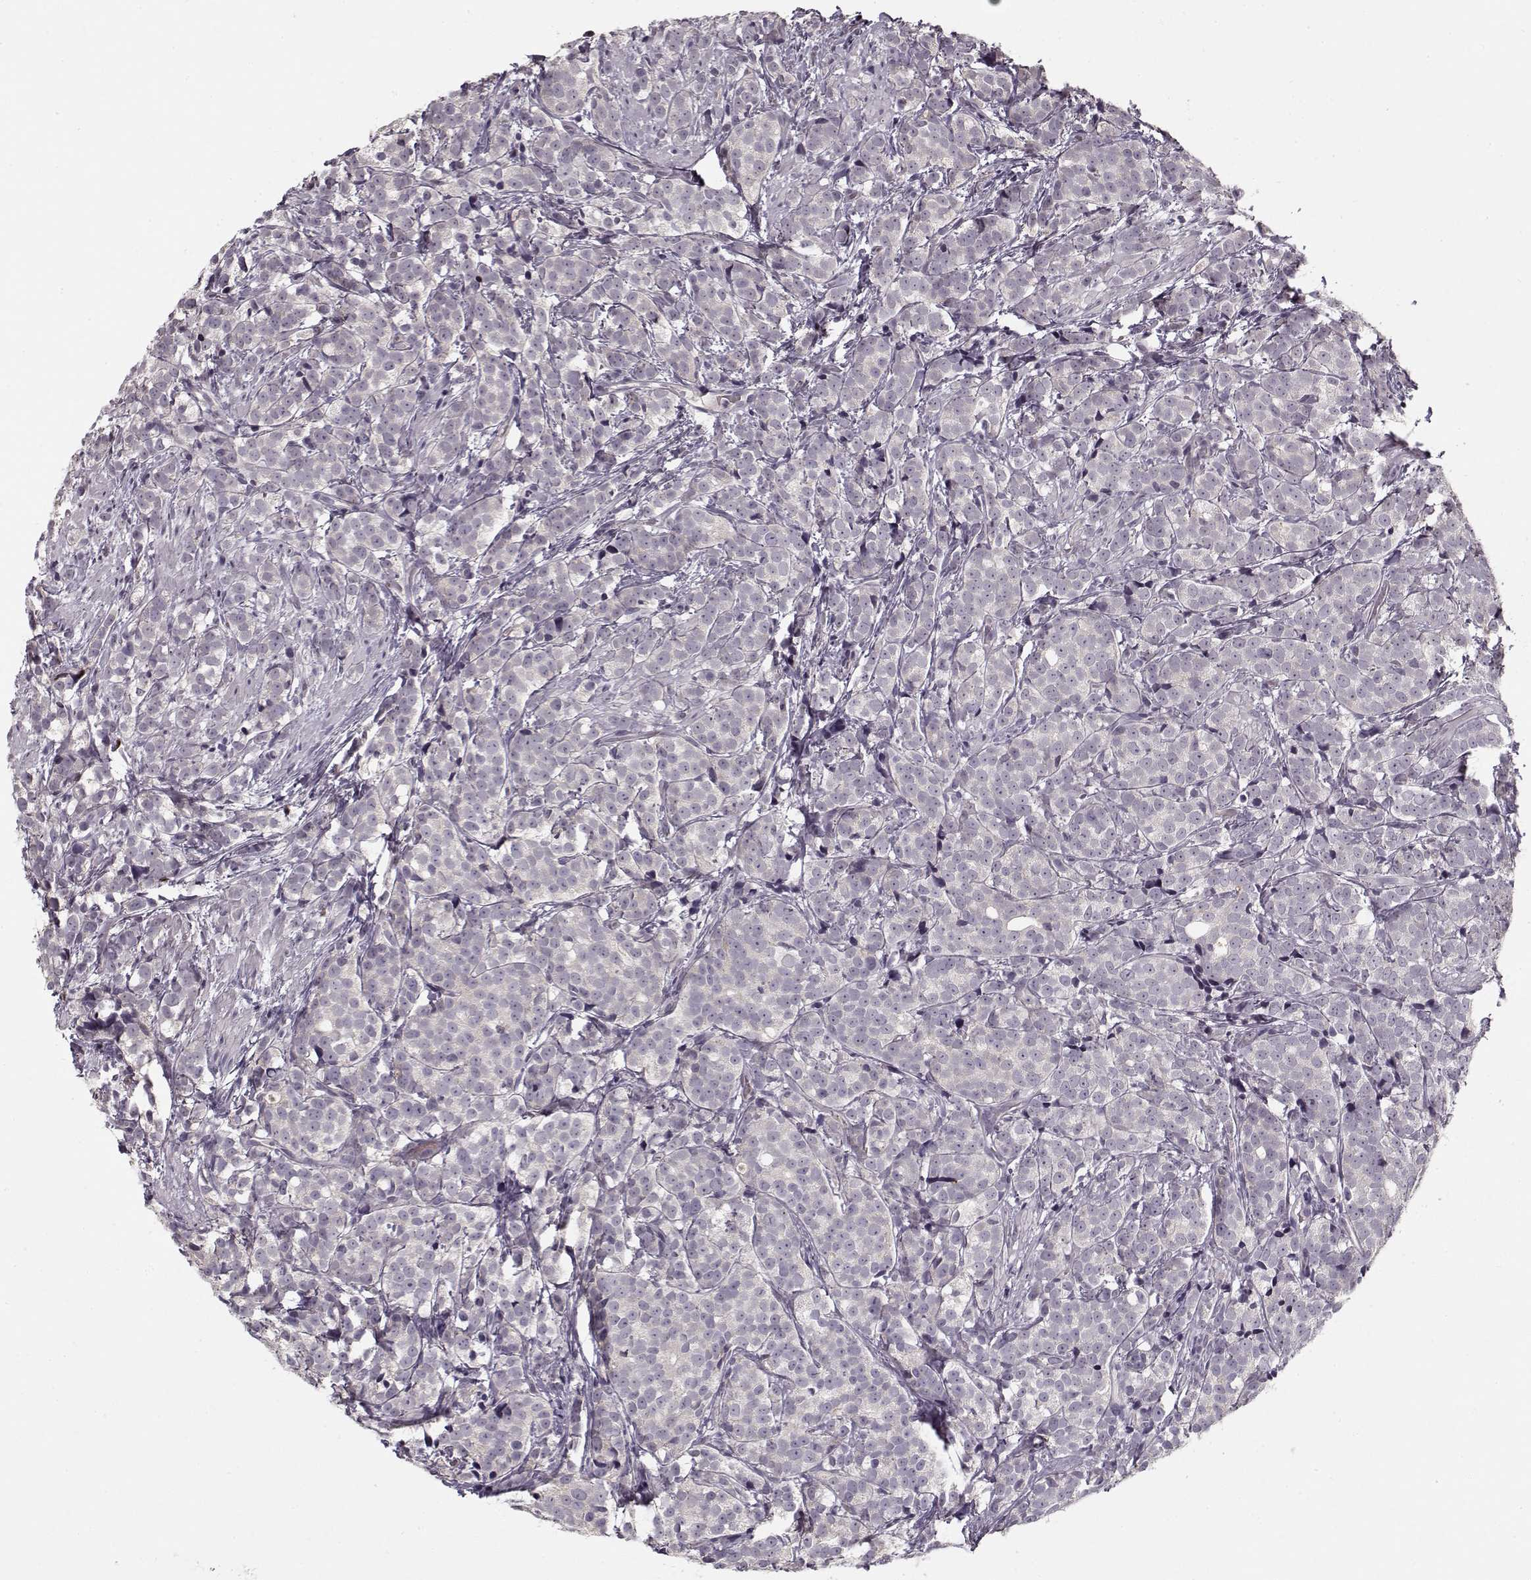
{"staining": {"intensity": "negative", "quantity": "none", "location": "none"}, "tissue": "prostate cancer", "cell_type": "Tumor cells", "image_type": "cancer", "snomed": [{"axis": "morphology", "description": "Adenocarcinoma, High grade"}, {"axis": "topography", "description": "Prostate"}], "caption": "Tumor cells are negative for protein expression in human high-grade adenocarcinoma (prostate). (DAB (3,3'-diaminobenzidine) IHC visualized using brightfield microscopy, high magnification).", "gene": "DNAI3", "patient": {"sex": "male", "age": 53}}